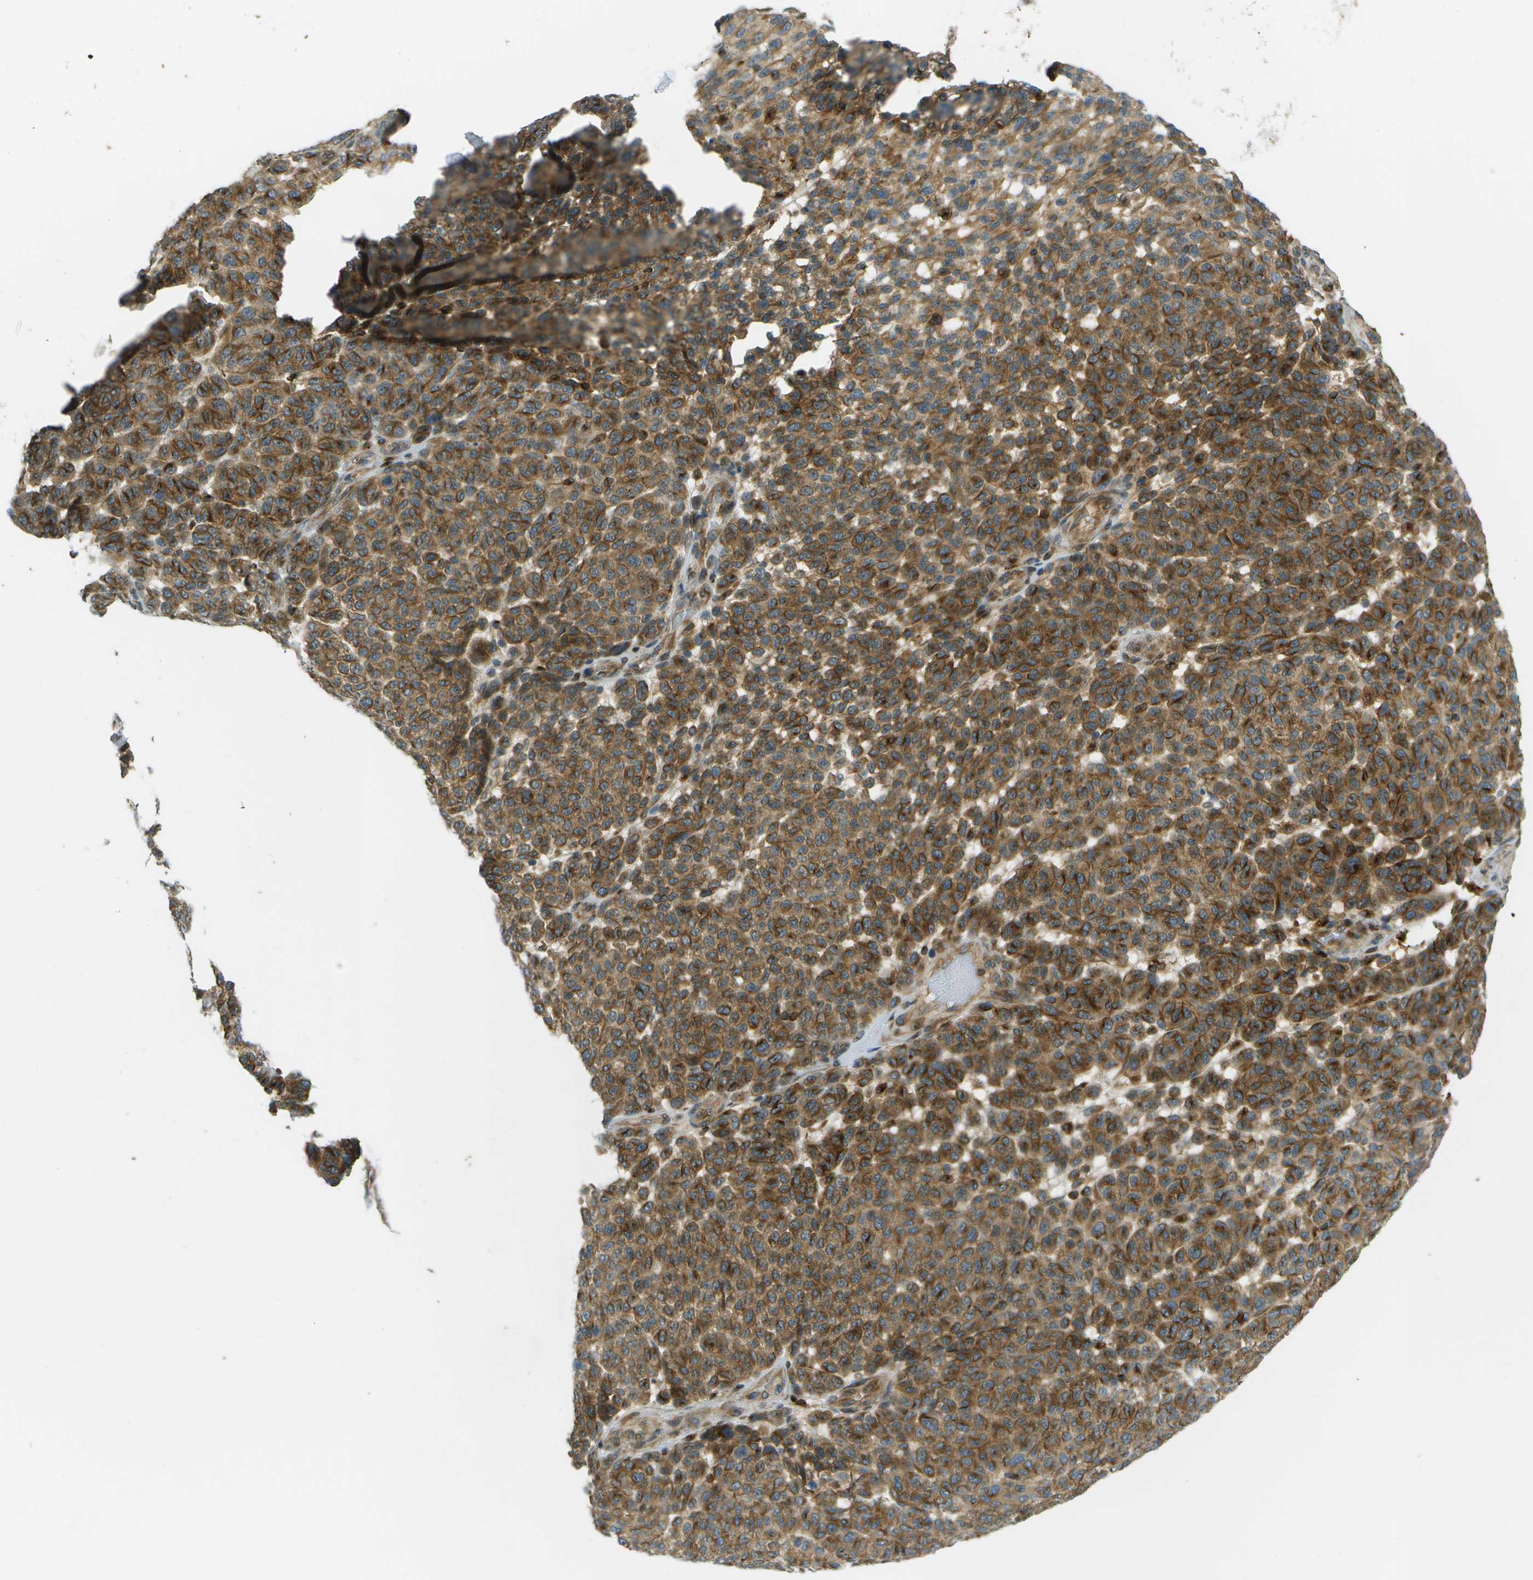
{"staining": {"intensity": "strong", "quantity": "25%-75%", "location": "cytoplasmic/membranous"}, "tissue": "melanoma", "cell_type": "Tumor cells", "image_type": "cancer", "snomed": [{"axis": "morphology", "description": "Malignant melanoma, NOS"}, {"axis": "topography", "description": "Skin"}], "caption": "This micrograph reveals immunohistochemistry (IHC) staining of human malignant melanoma, with high strong cytoplasmic/membranous expression in about 25%-75% of tumor cells.", "gene": "TMTC1", "patient": {"sex": "male", "age": 59}}